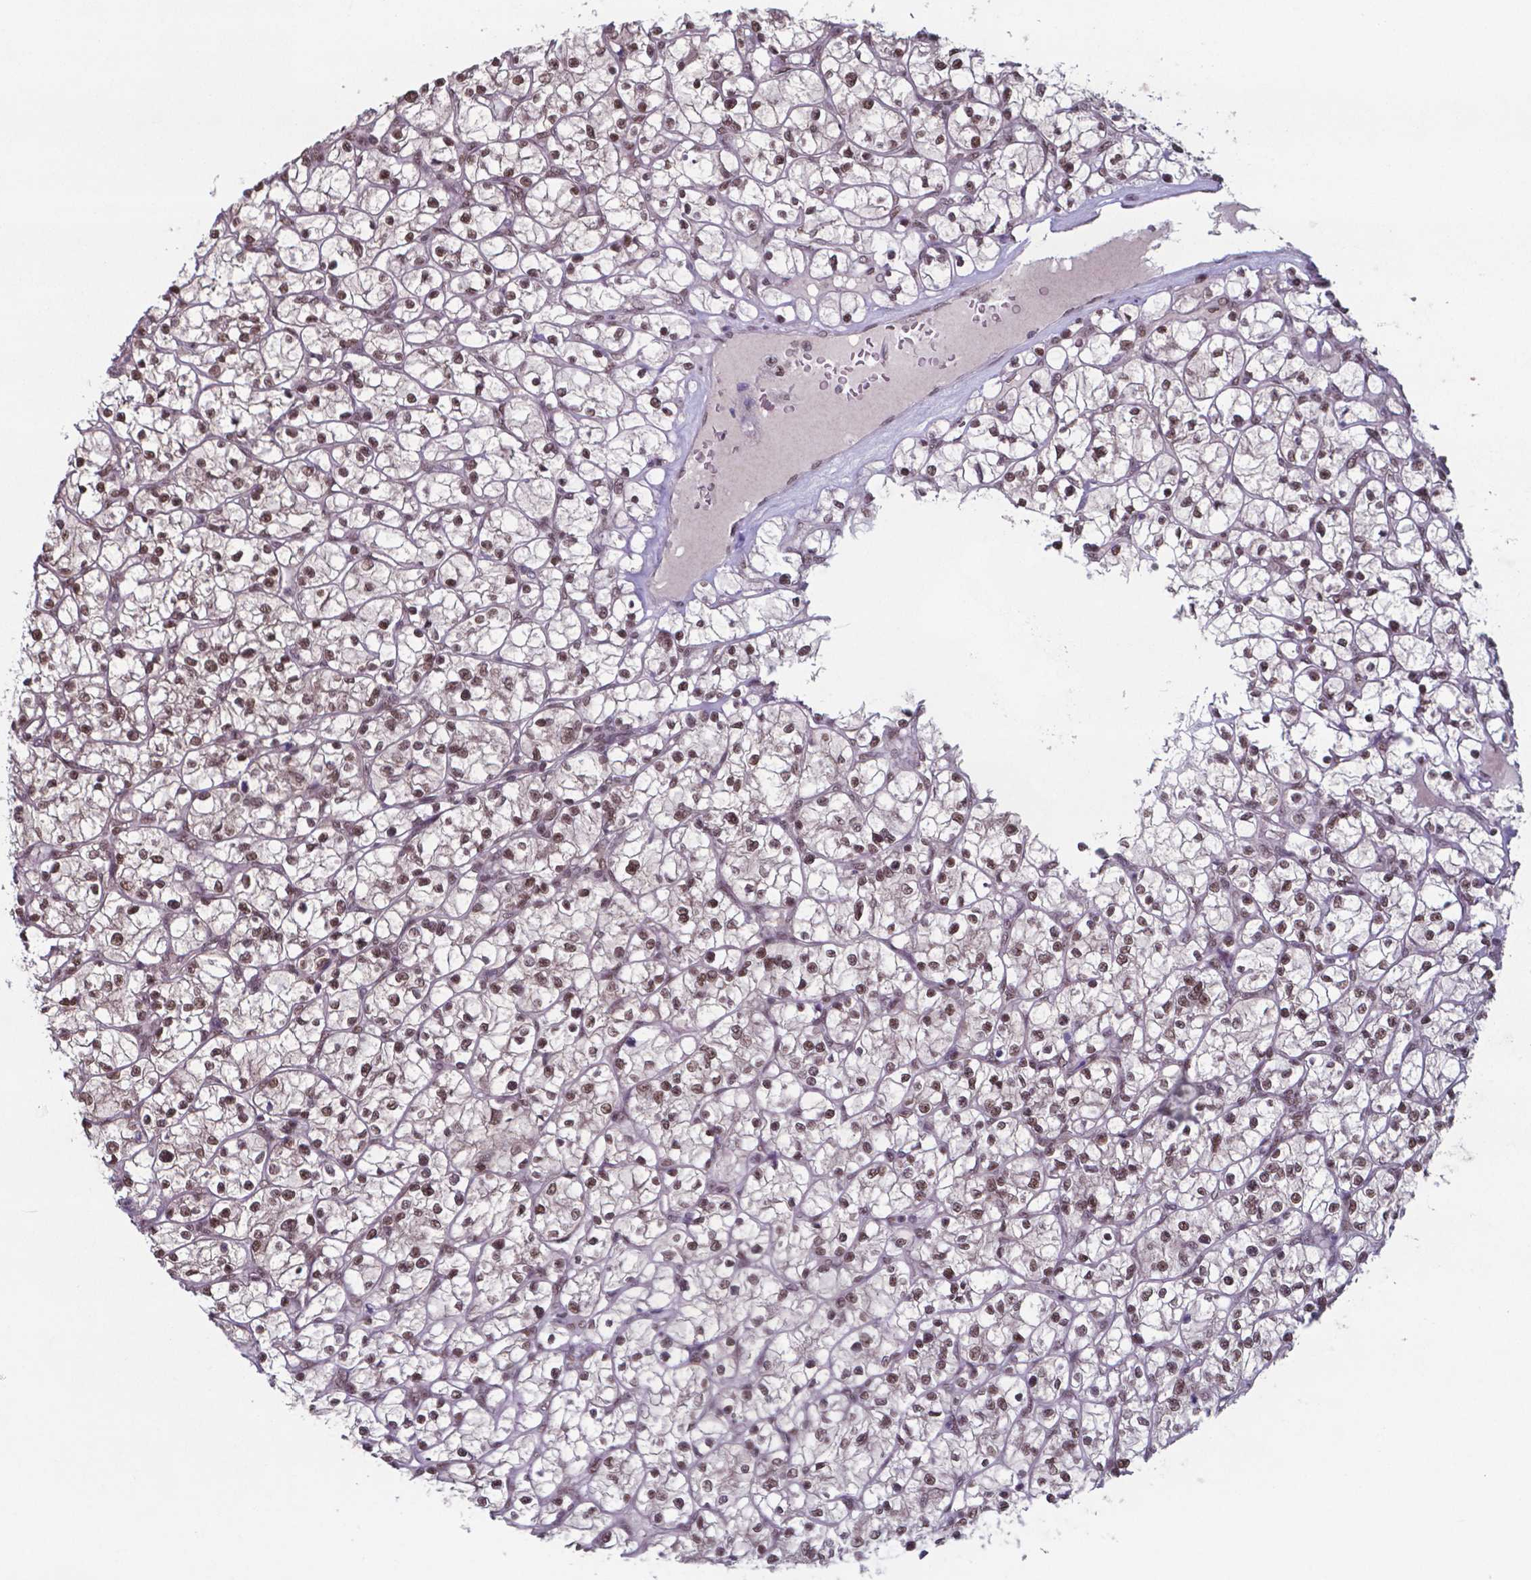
{"staining": {"intensity": "moderate", "quantity": ">75%", "location": "nuclear"}, "tissue": "renal cancer", "cell_type": "Tumor cells", "image_type": "cancer", "snomed": [{"axis": "morphology", "description": "Adenocarcinoma, NOS"}, {"axis": "topography", "description": "Kidney"}], "caption": "An image of human adenocarcinoma (renal) stained for a protein exhibits moderate nuclear brown staining in tumor cells.", "gene": "UBA1", "patient": {"sex": "female", "age": 64}}